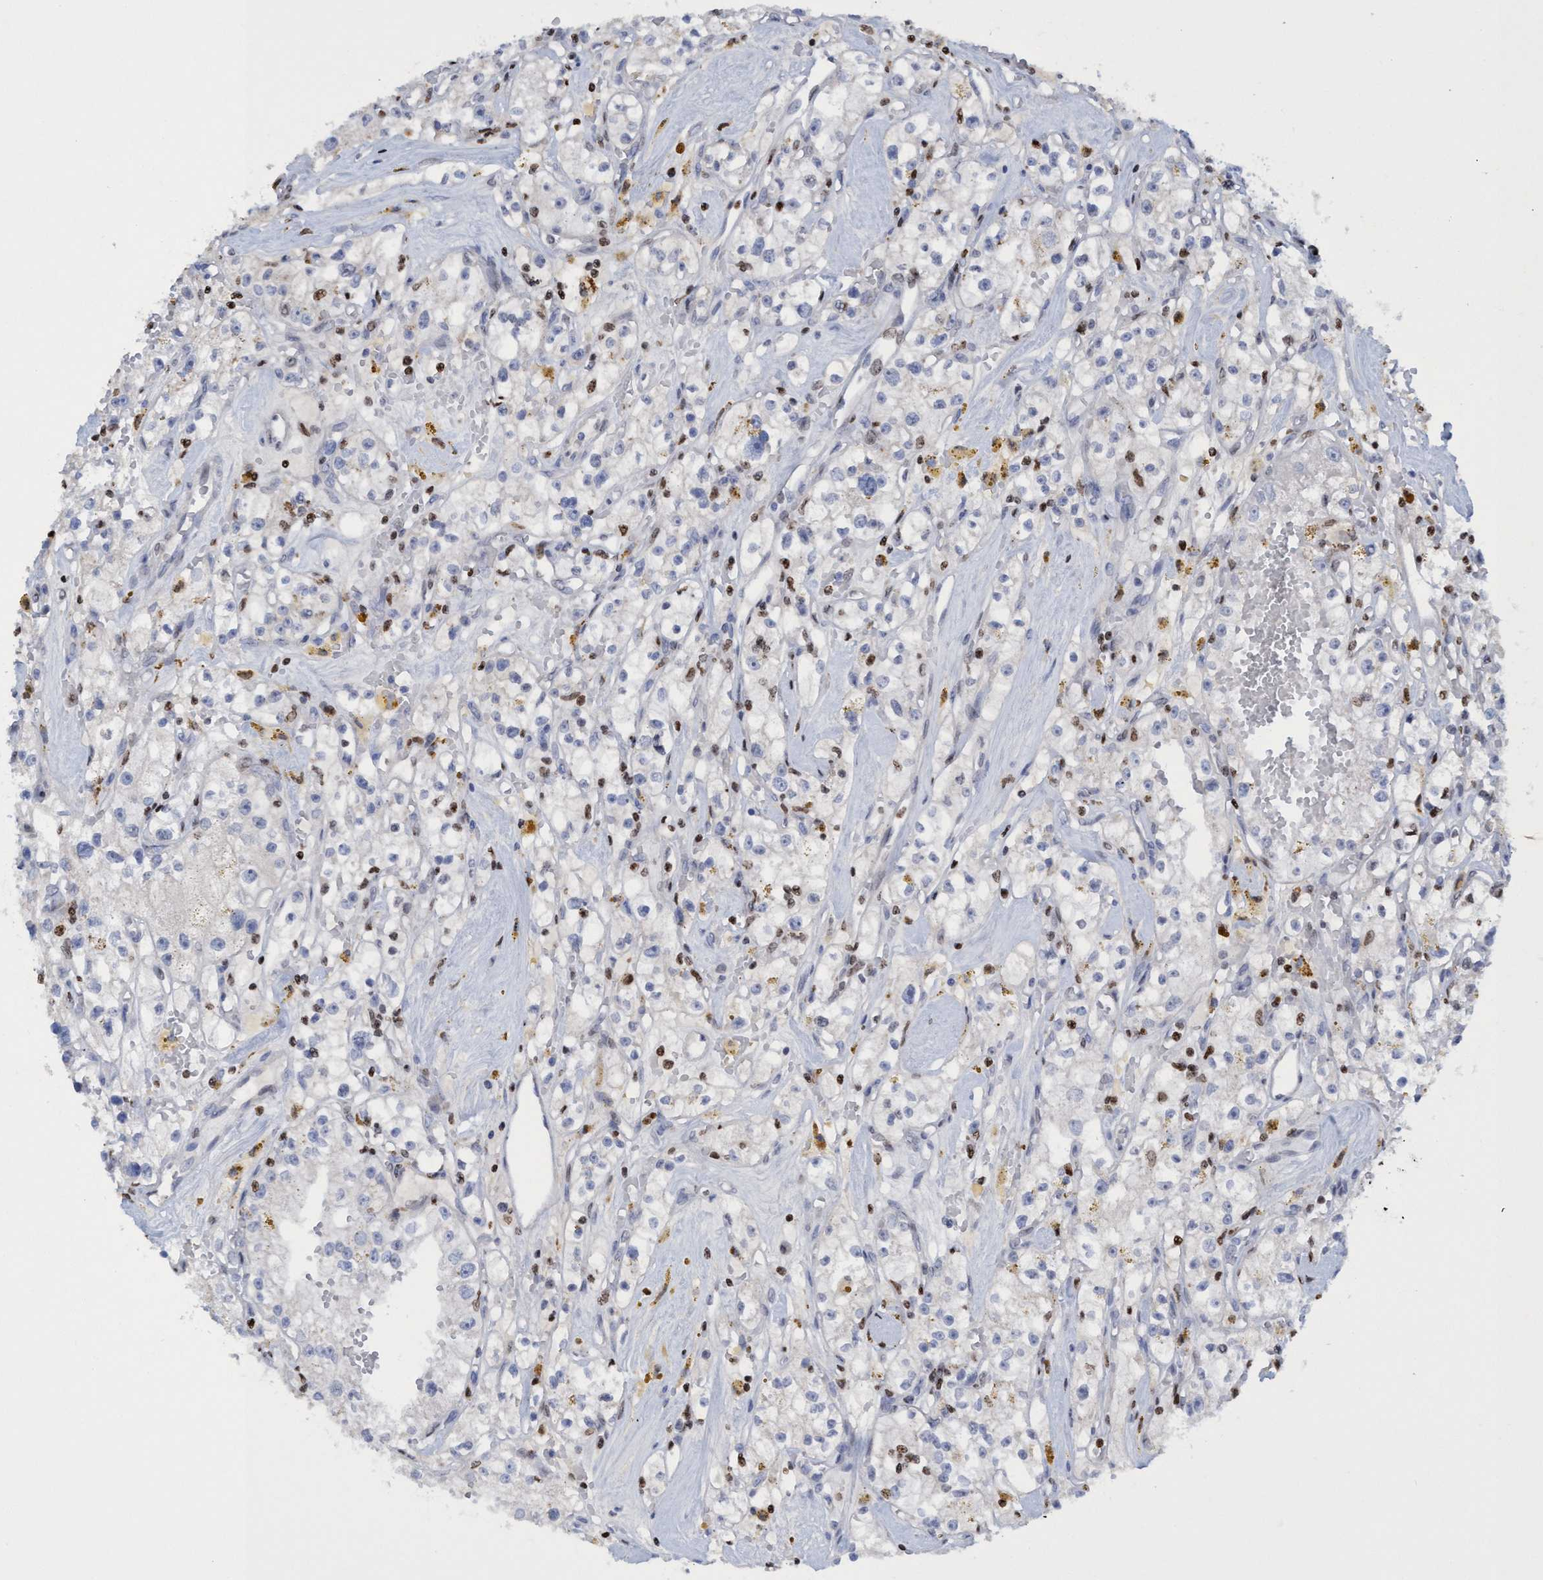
{"staining": {"intensity": "negative", "quantity": "none", "location": "none"}, "tissue": "renal cancer", "cell_type": "Tumor cells", "image_type": "cancer", "snomed": [{"axis": "morphology", "description": "Adenocarcinoma, NOS"}, {"axis": "topography", "description": "Kidney"}], "caption": "Histopathology image shows no protein staining in tumor cells of renal cancer (adenocarcinoma) tissue.", "gene": "CBX2", "patient": {"sex": "male", "age": 56}}